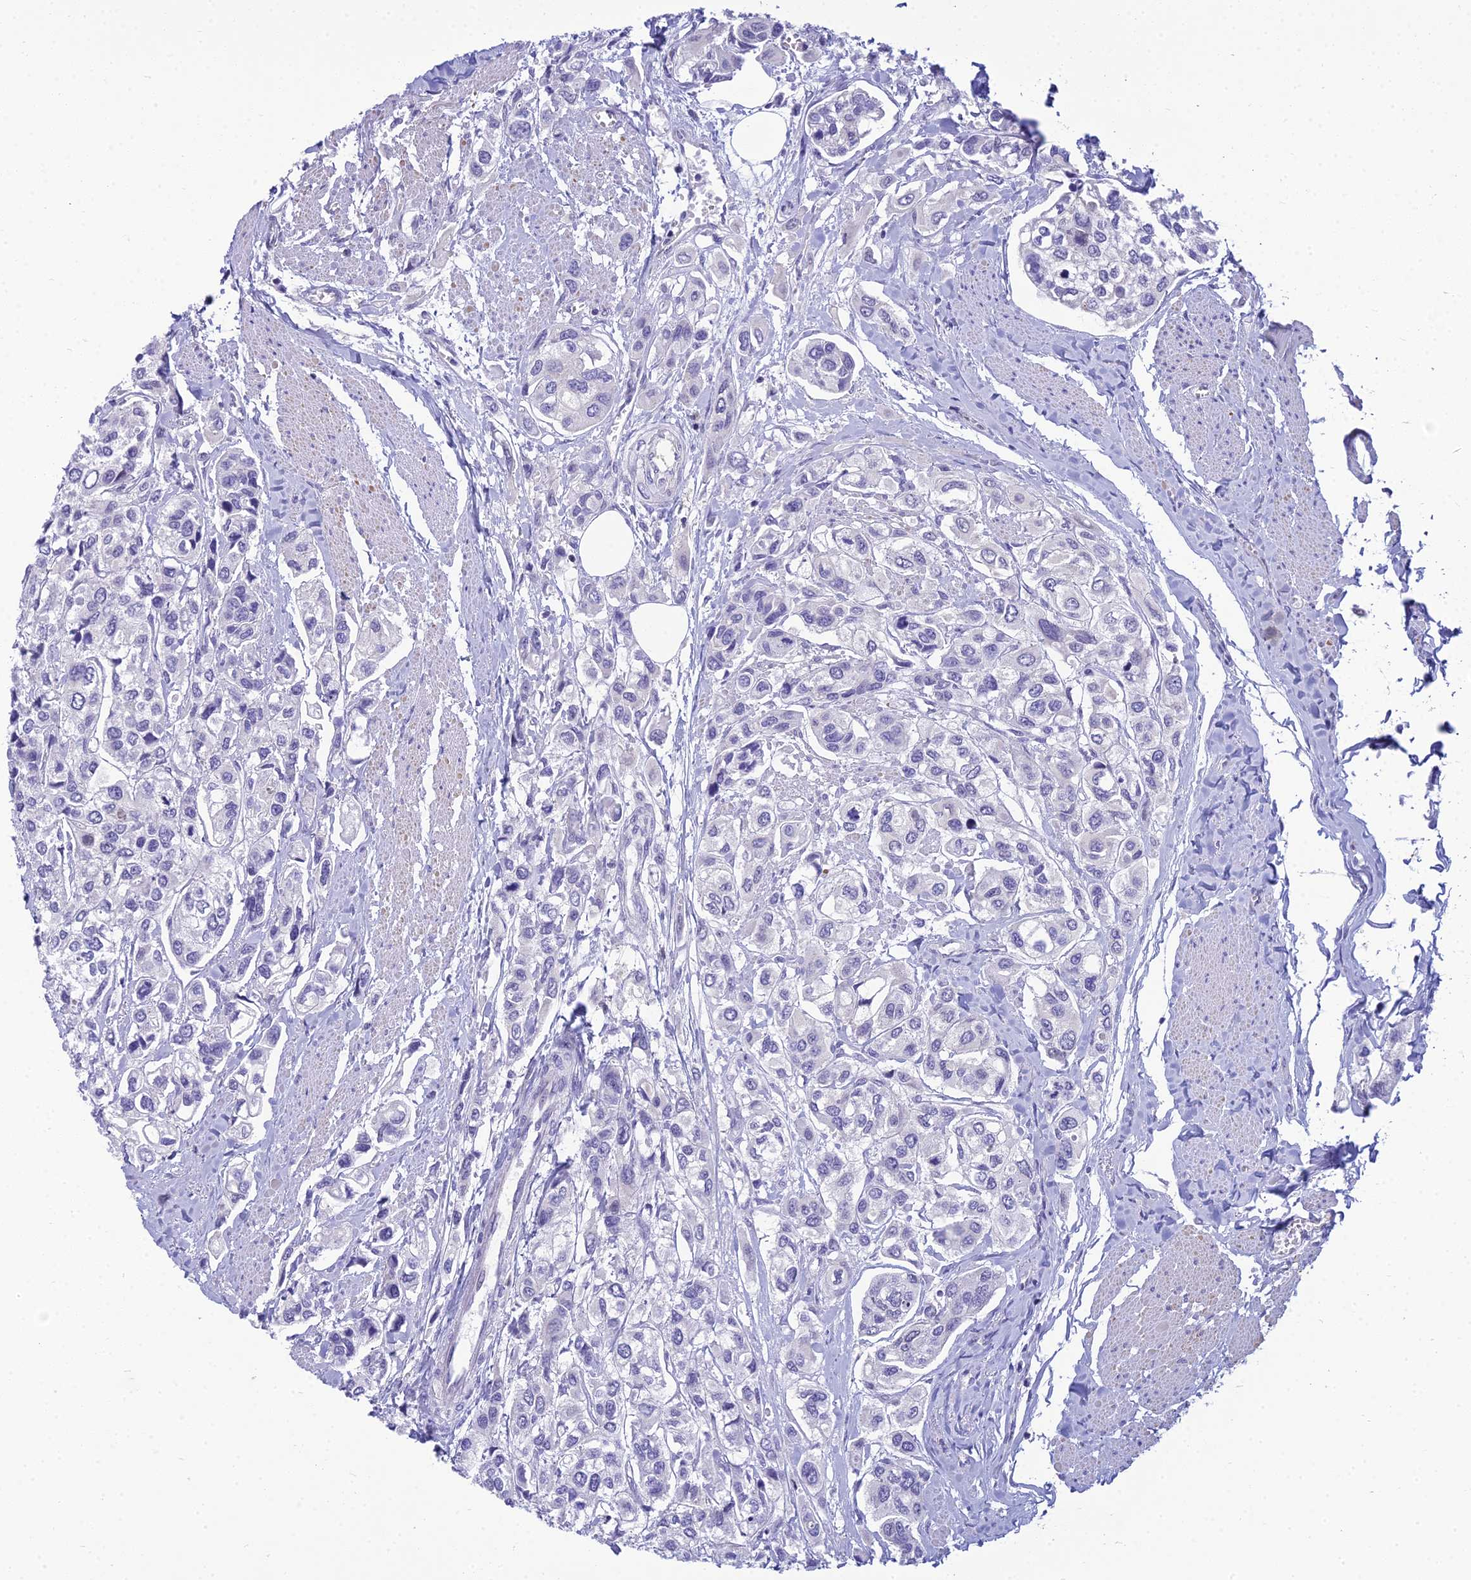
{"staining": {"intensity": "negative", "quantity": "none", "location": "none"}, "tissue": "urothelial cancer", "cell_type": "Tumor cells", "image_type": "cancer", "snomed": [{"axis": "morphology", "description": "Urothelial carcinoma, High grade"}, {"axis": "topography", "description": "Urinary bladder"}], "caption": "Urothelial carcinoma (high-grade) was stained to show a protein in brown. There is no significant positivity in tumor cells. The staining is performed using DAB brown chromogen with nuclei counter-stained in using hematoxylin.", "gene": "ZMIZ1", "patient": {"sex": "male", "age": 67}}